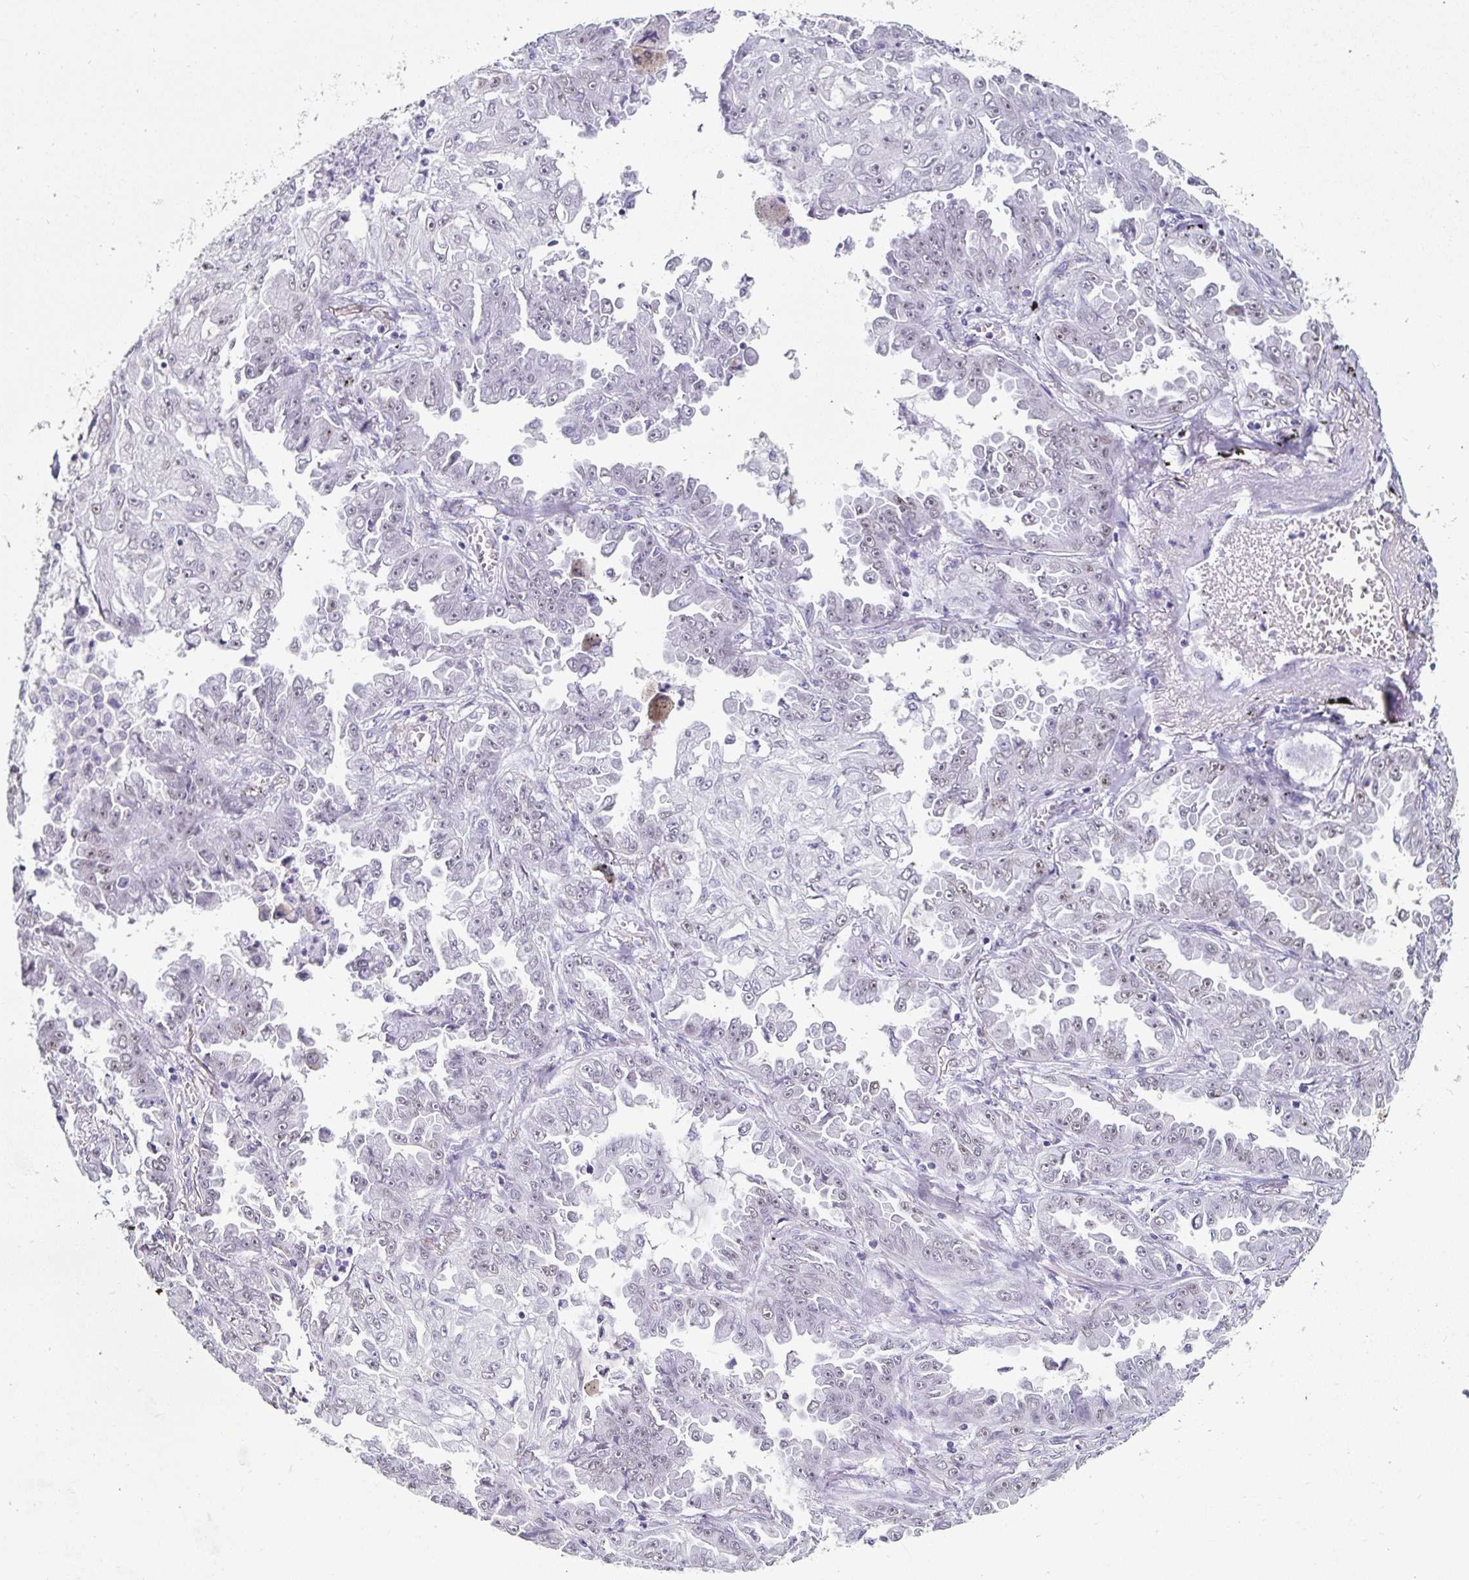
{"staining": {"intensity": "moderate", "quantity": "<25%", "location": "nuclear"}, "tissue": "lung cancer", "cell_type": "Tumor cells", "image_type": "cancer", "snomed": [{"axis": "morphology", "description": "Adenocarcinoma, NOS"}, {"axis": "topography", "description": "Lung"}], "caption": "This is an image of immunohistochemistry staining of lung cancer, which shows moderate positivity in the nuclear of tumor cells.", "gene": "DDX39B", "patient": {"sex": "female", "age": 52}}